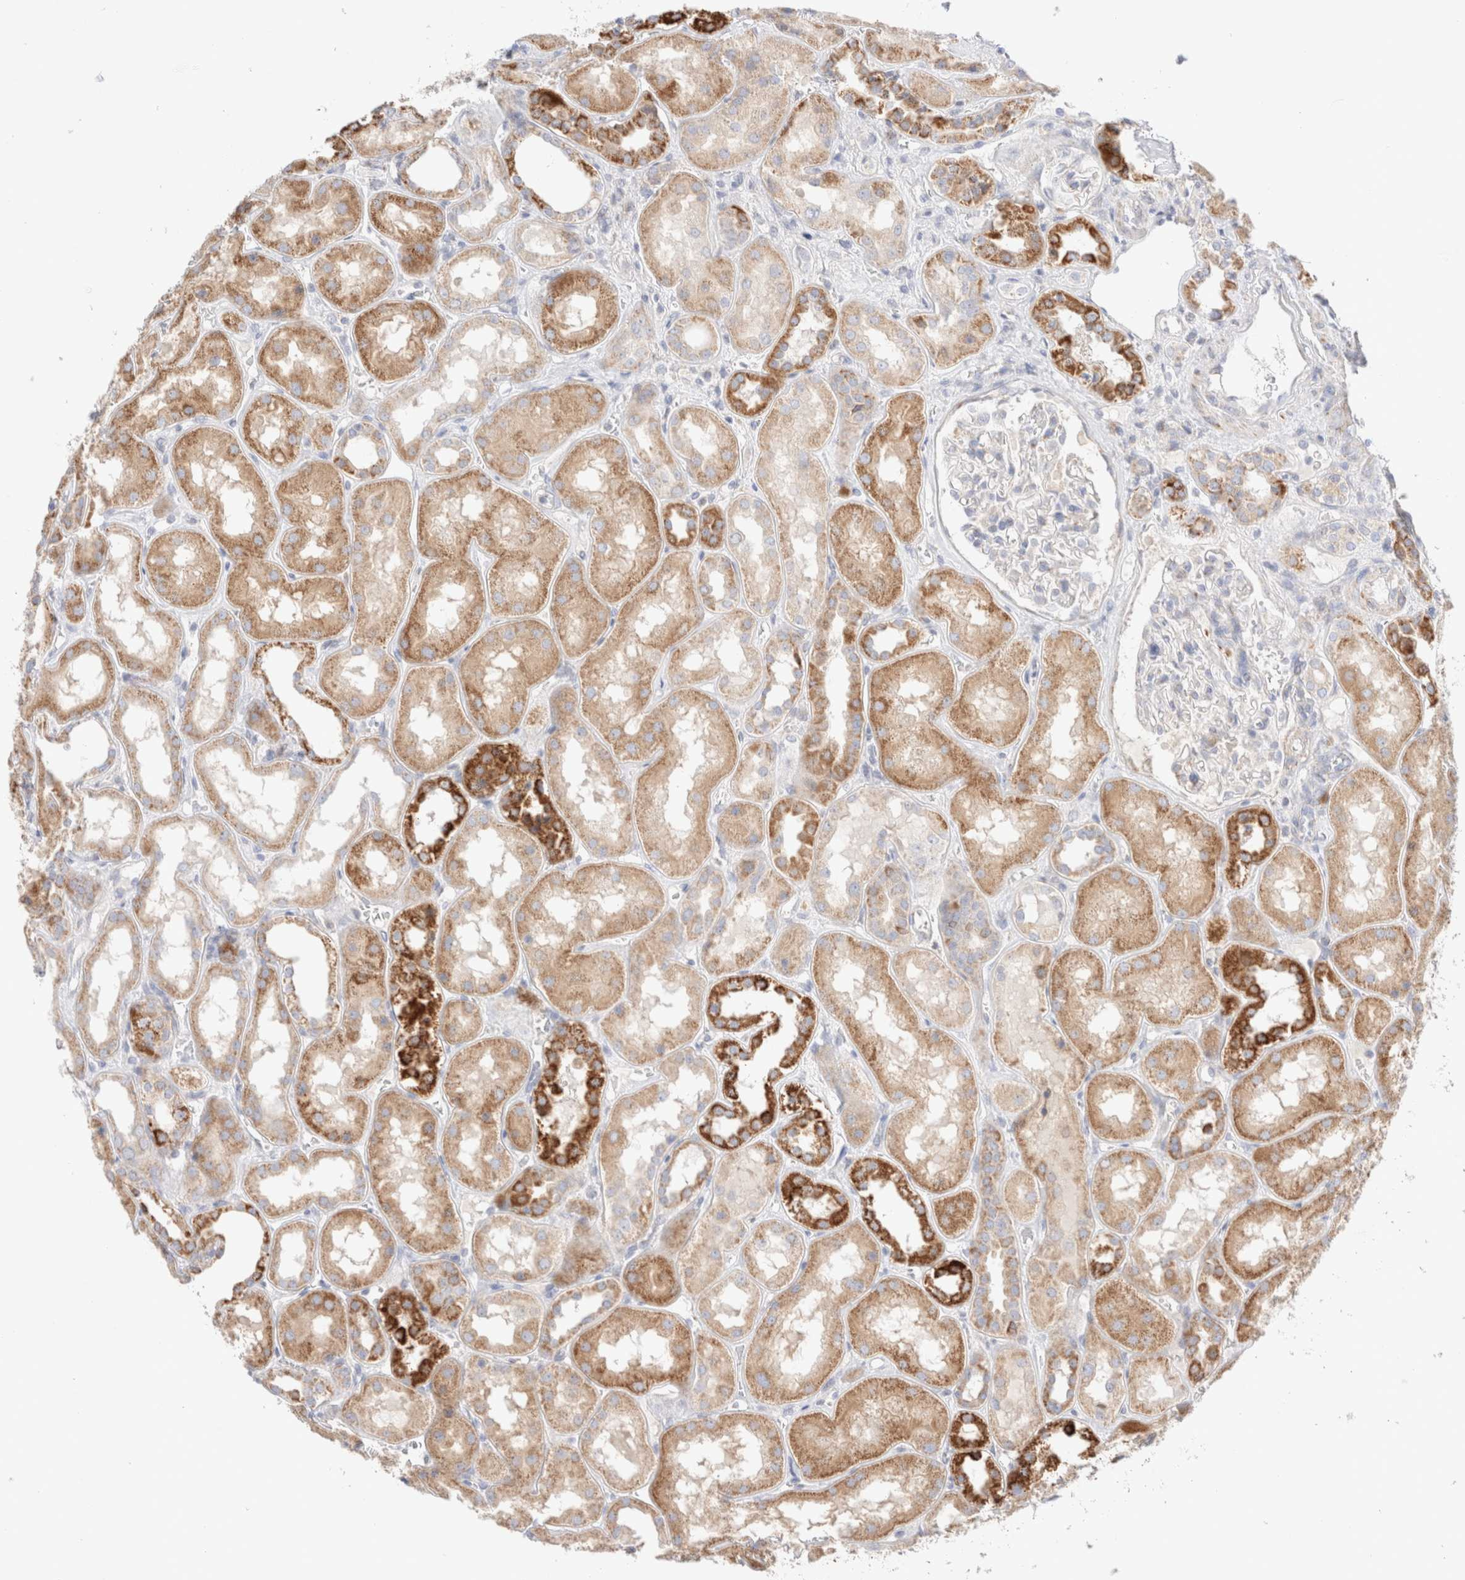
{"staining": {"intensity": "negative", "quantity": "none", "location": "none"}, "tissue": "kidney", "cell_type": "Cells in glomeruli", "image_type": "normal", "snomed": [{"axis": "morphology", "description": "Normal tissue, NOS"}, {"axis": "topography", "description": "Kidney"}], "caption": "Immunohistochemistry (IHC) of benign kidney displays no positivity in cells in glomeruli. (Immunohistochemistry, brightfield microscopy, high magnification).", "gene": "ATP6V1C1", "patient": {"sex": "male", "age": 70}}